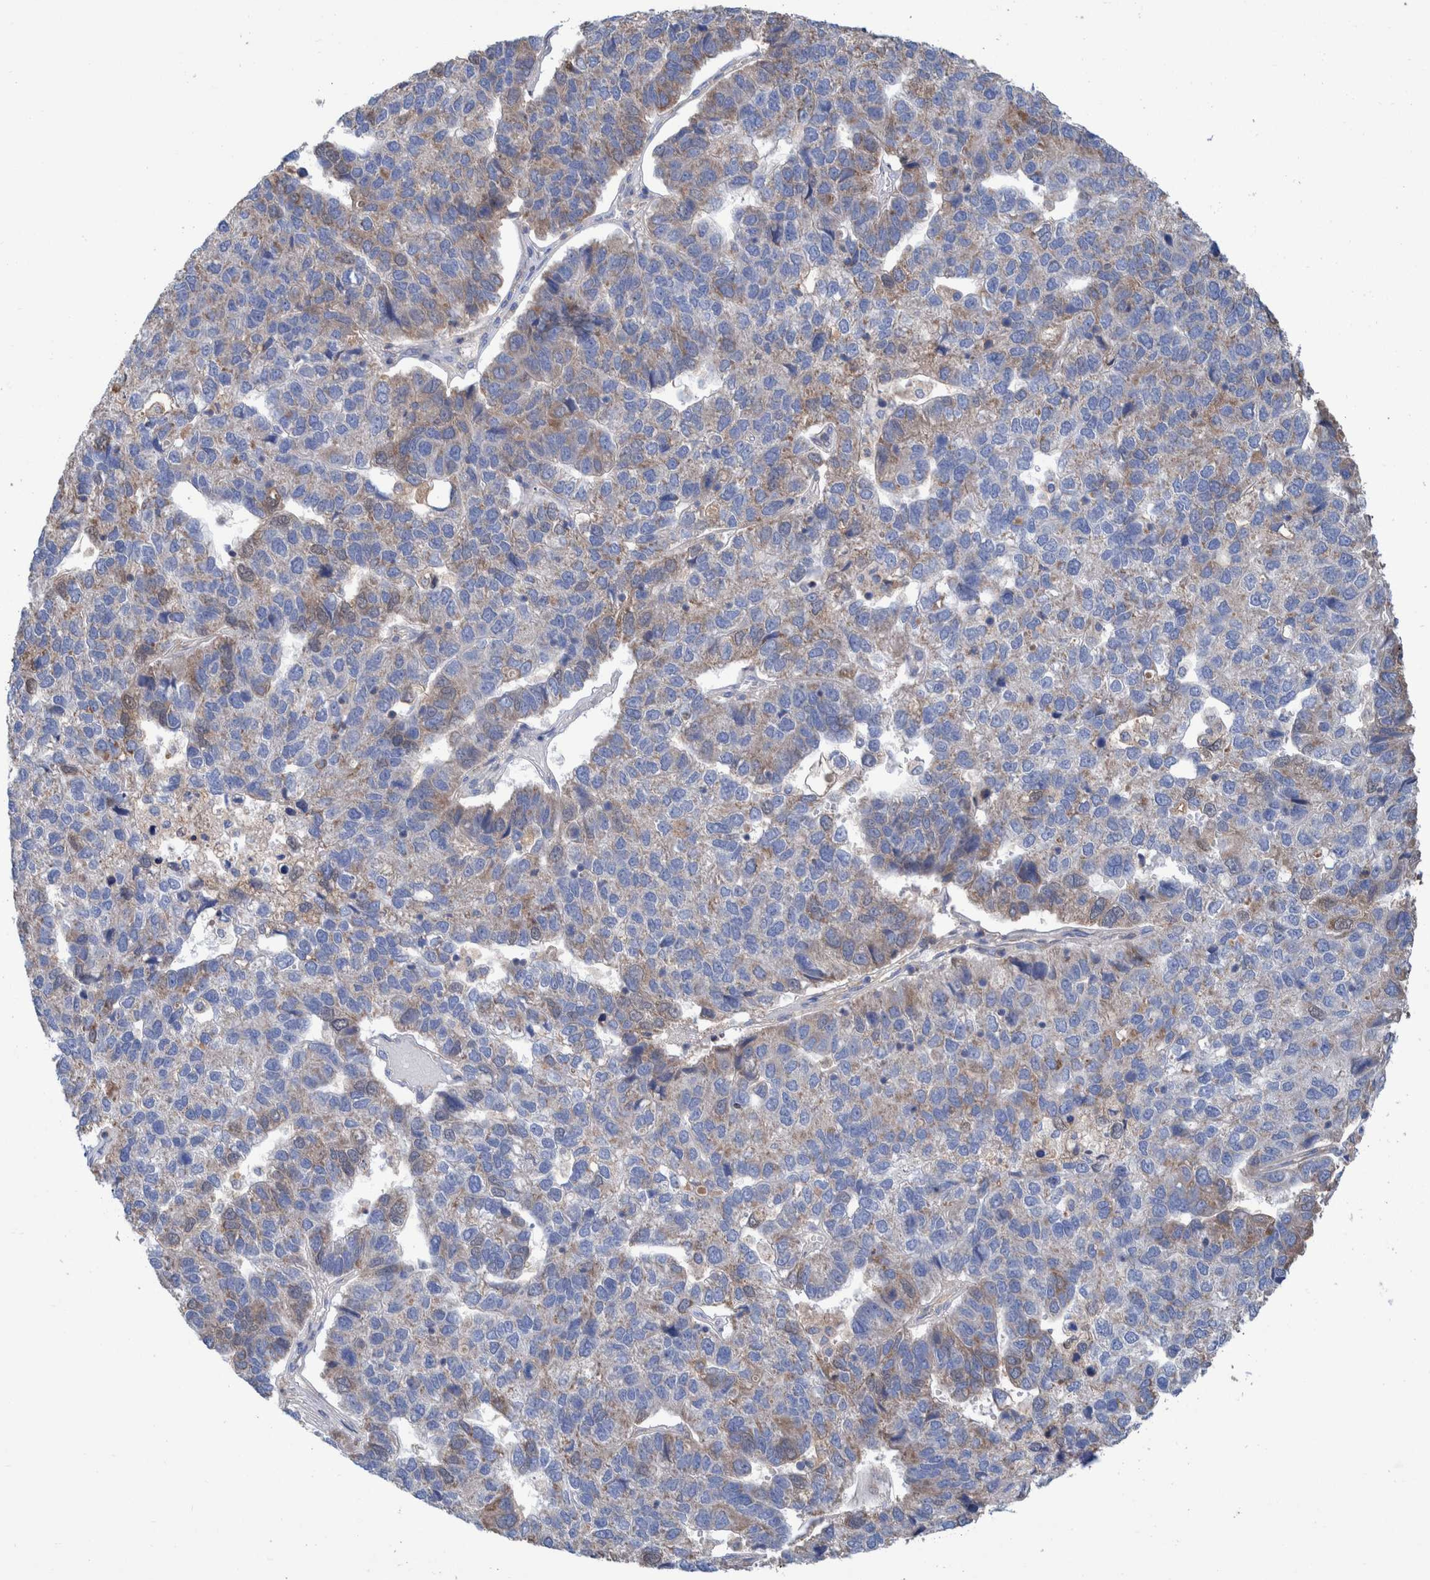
{"staining": {"intensity": "moderate", "quantity": "25%-75%", "location": "cytoplasmic/membranous"}, "tissue": "pancreatic cancer", "cell_type": "Tumor cells", "image_type": "cancer", "snomed": [{"axis": "morphology", "description": "Adenocarcinoma, NOS"}, {"axis": "topography", "description": "Pancreas"}], "caption": "Pancreatic cancer stained with DAB IHC demonstrates medium levels of moderate cytoplasmic/membranous expression in about 25%-75% of tumor cells.", "gene": "DECR1", "patient": {"sex": "female", "age": 61}}